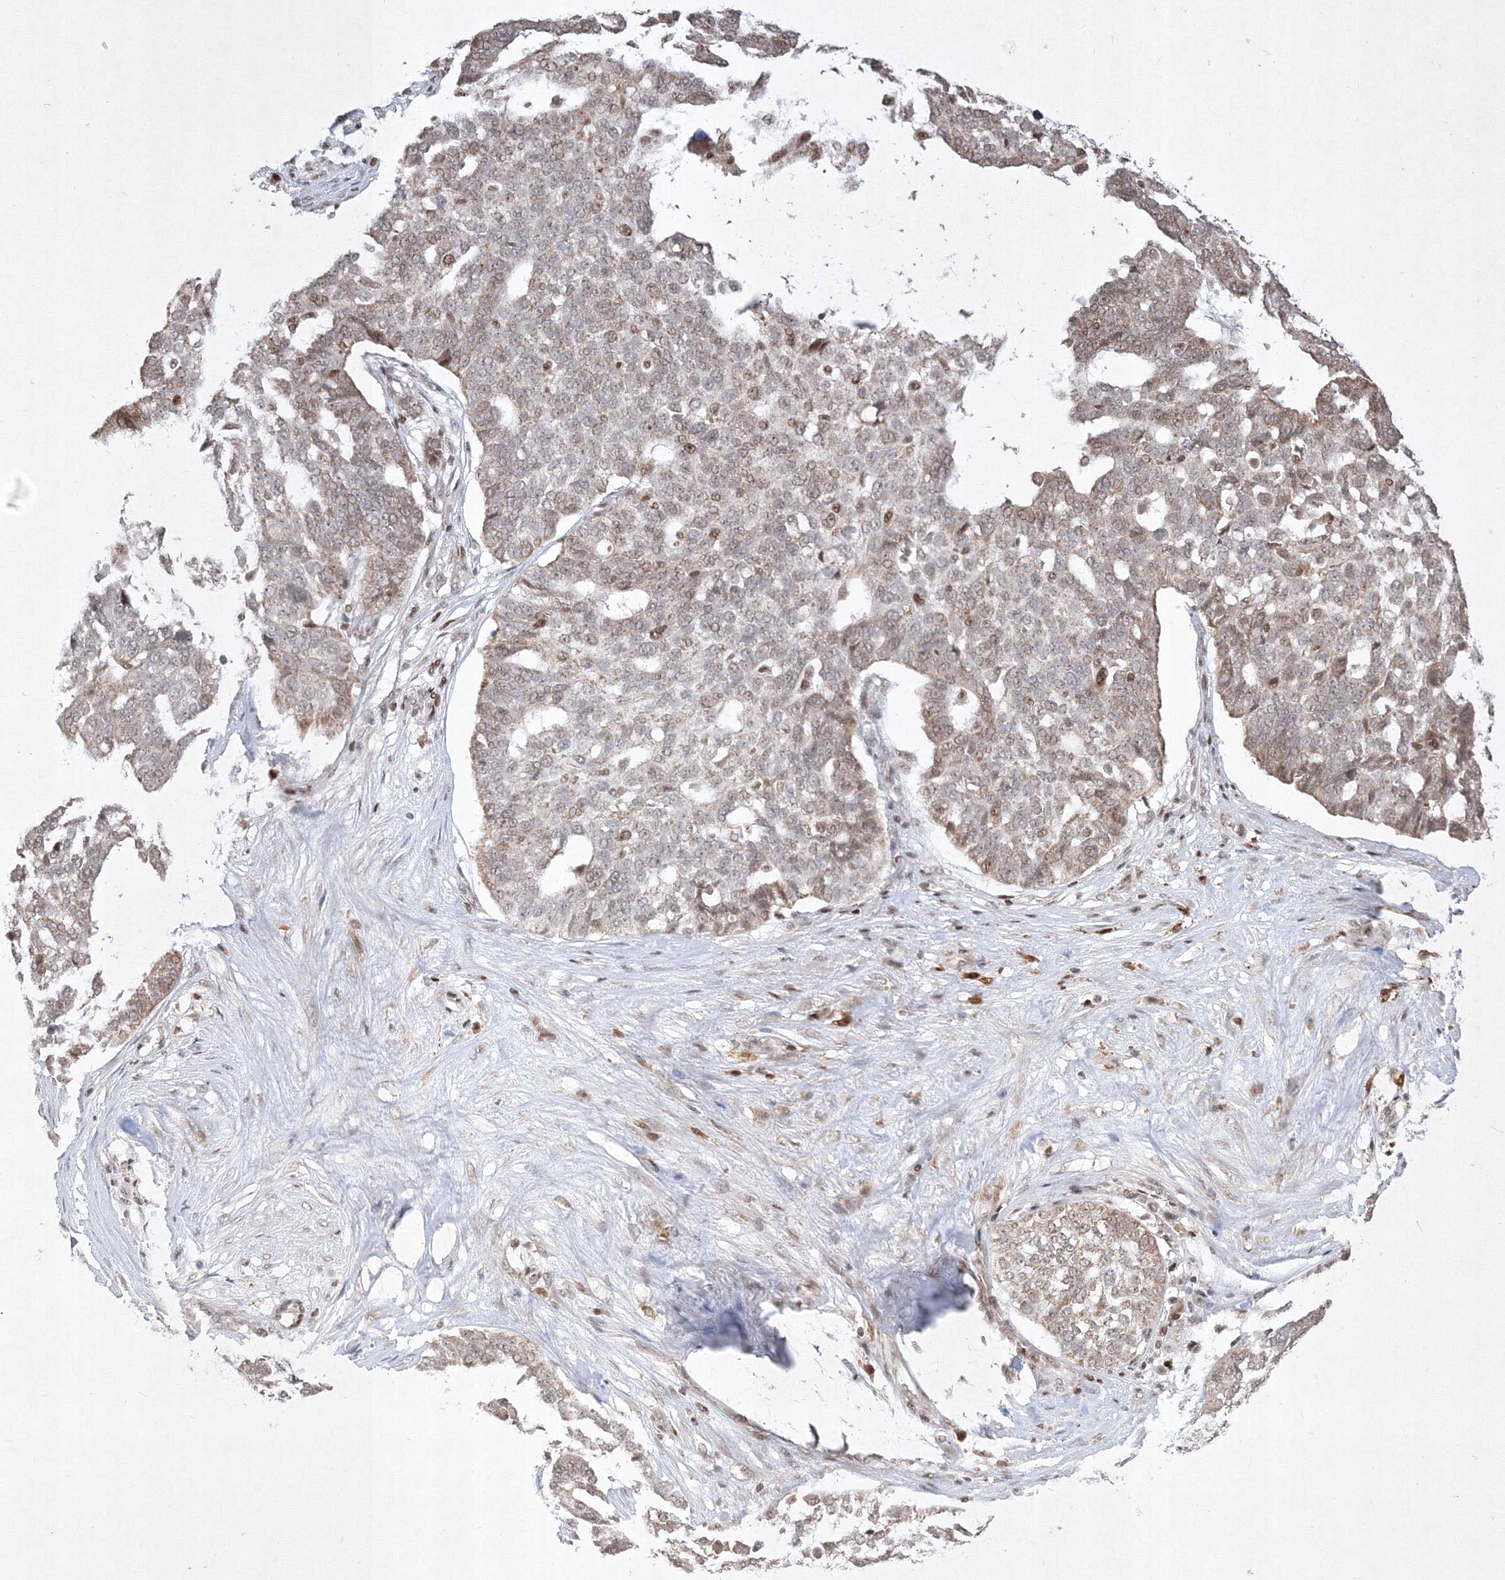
{"staining": {"intensity": "weak", "quantity": "25%-75%", "location": "nuclear"}, "tissue": "ovarian cancer", "cell_type": "Tumor cells", "image_type": "cancer", "snomed": [{"axis": "morphology", "description": "Cystadenocarcinoma, serous, NOS"}, {"axis": "topography", "description": "Ovary"}], "caption": "Immunohistochemical staining of human ovarian cancer (serous cystadenocarcinoma) reveals low levels of weak nuclear staining in about 25%-75% of tumor cells.", "gene": "TAB1", "patient": {"sex": "female", "age": 59}}